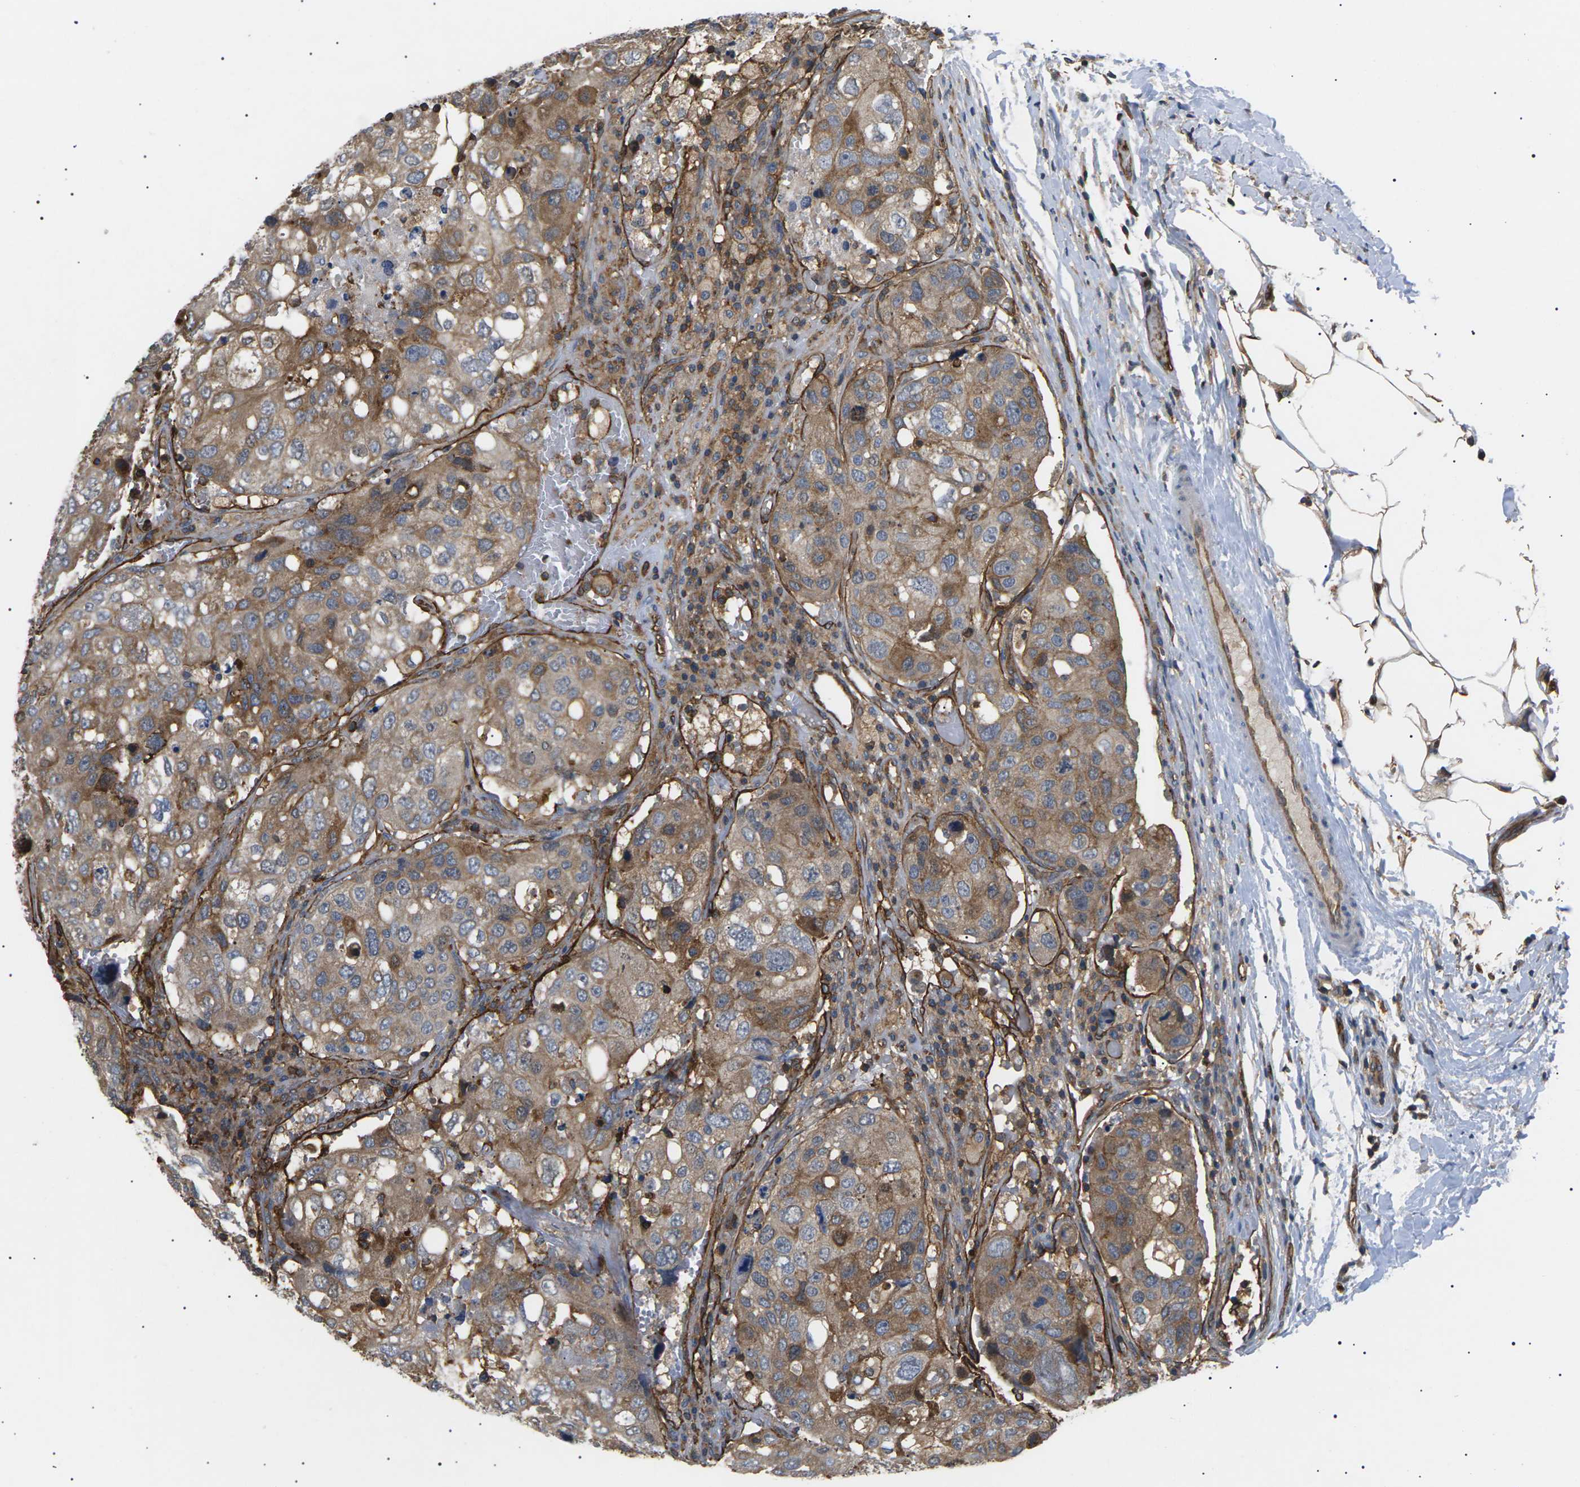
{"staining": {"intensity": "moderate", "quantity": ">75%", "location": "cytoplasmic/membranous"}, "tissue": "urothelial cancer", "cell_type": "Tumor cells", "image_type": "cancer", "snomed": [{"axis": "morphology", "description": "Urothelial carcinoma, High grade"}, {"axis": "topography", "description": "Lymph node"}, {"axis": "topography", "description": "Urinary bladder"}], "caption": "Protein staining of high-grade urothelial carcinoma tissue shows moderate cytoplasmic/membranous expression in approximately >75% of tumor cells.", "gene": "TMTC4", "patient": {"sex": "male", "age": 51}}